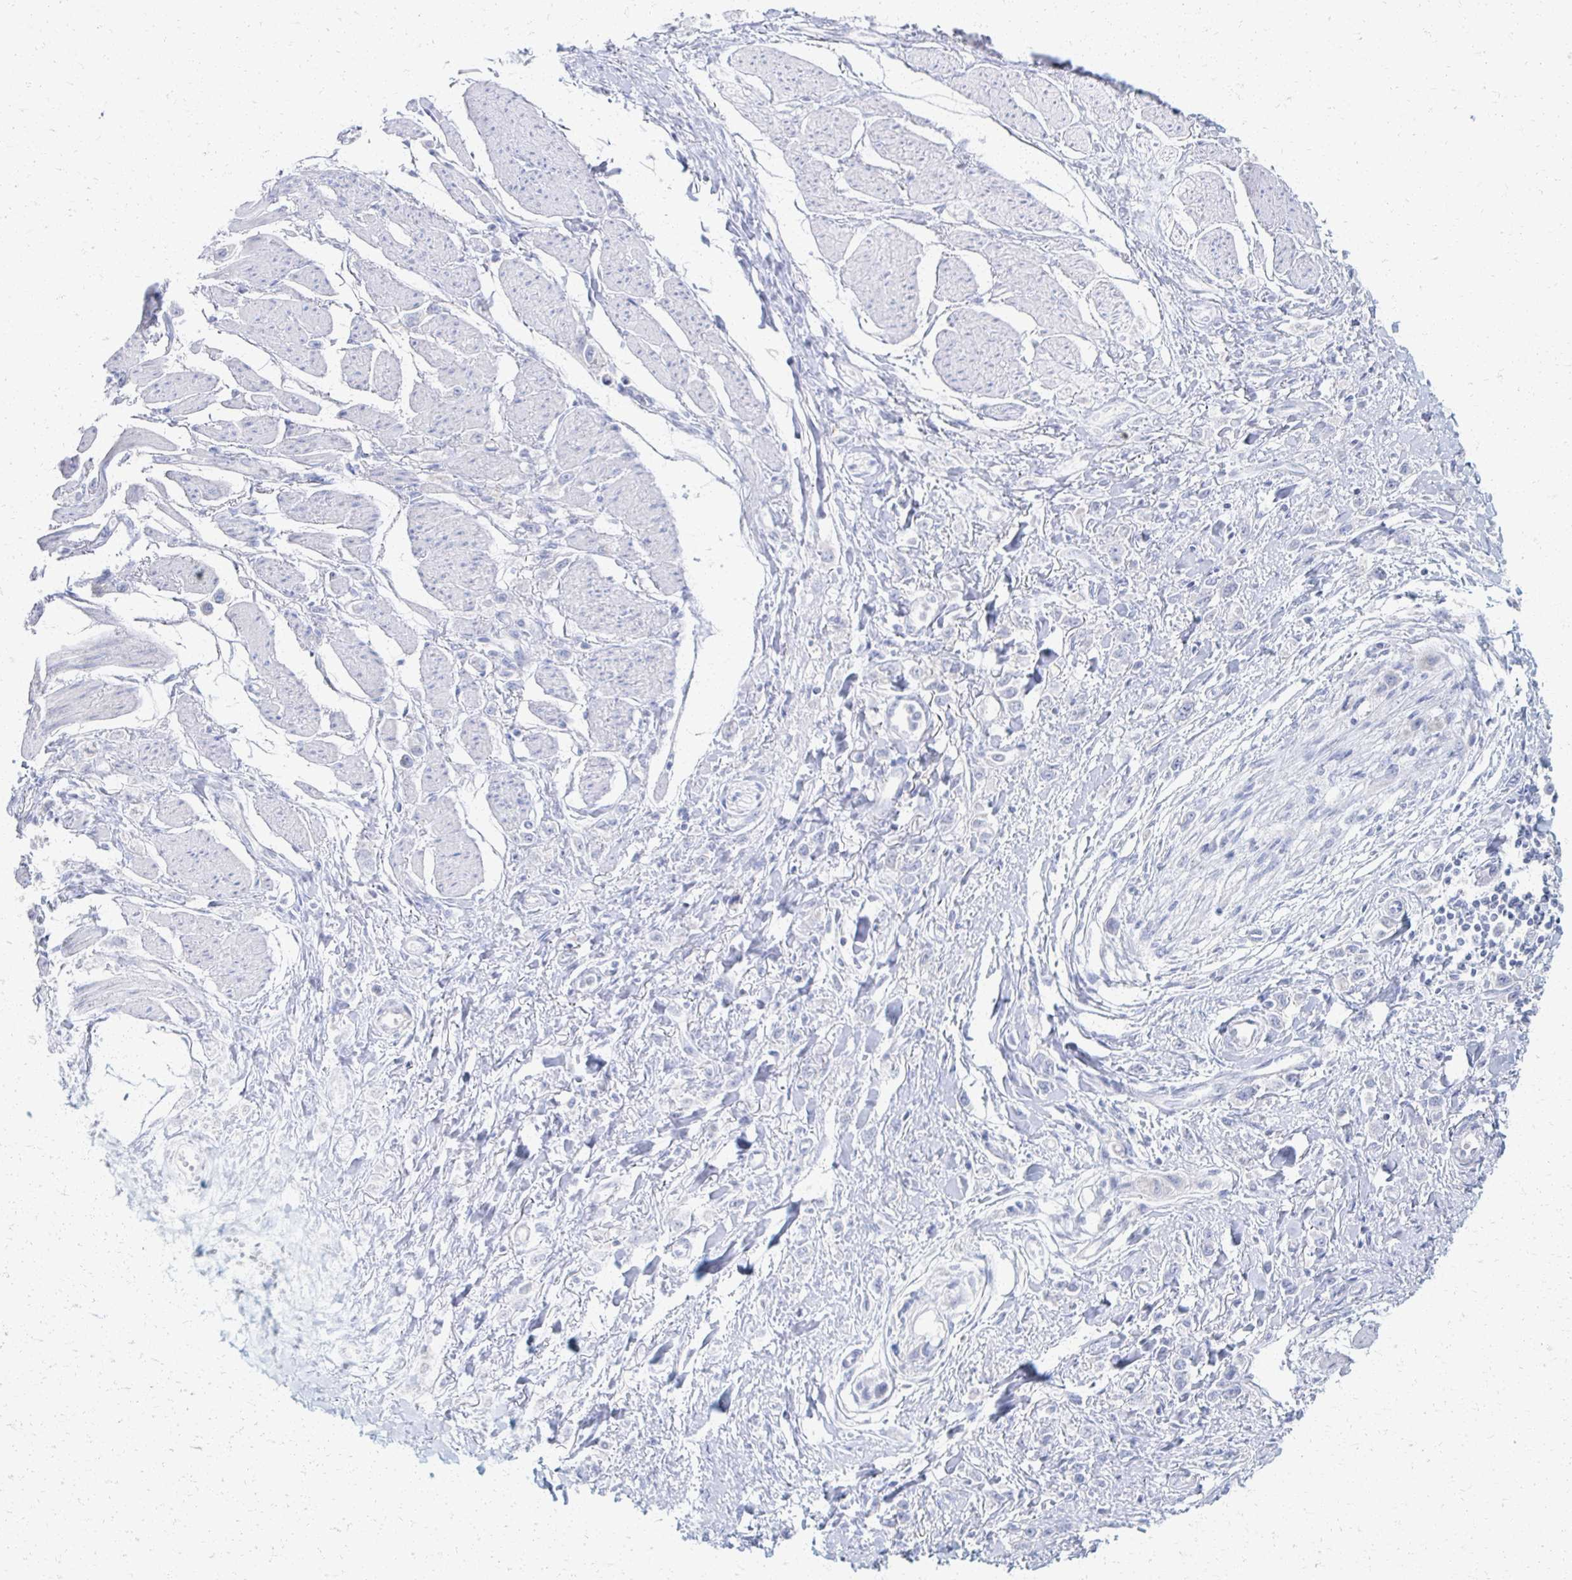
{"staining": {"intensity": "negative", "quantity": "none", "location": "none"}, "tissue": "stomach cancer", "cell_type": "Tumor cells", "image_type": "cancer", "snomed": [{"axis": "morphology", "description": "Adenocarcinoma, NOS"}, {"axis": "topography", "description": "Stomach"}], "caption": "Immunohistochemistry (IHC) of adenocarcinoma (stomach) shows no staining in tumor cells.", "gene": "PRR20A", "patient": {"sex": "female", "age": 65}}